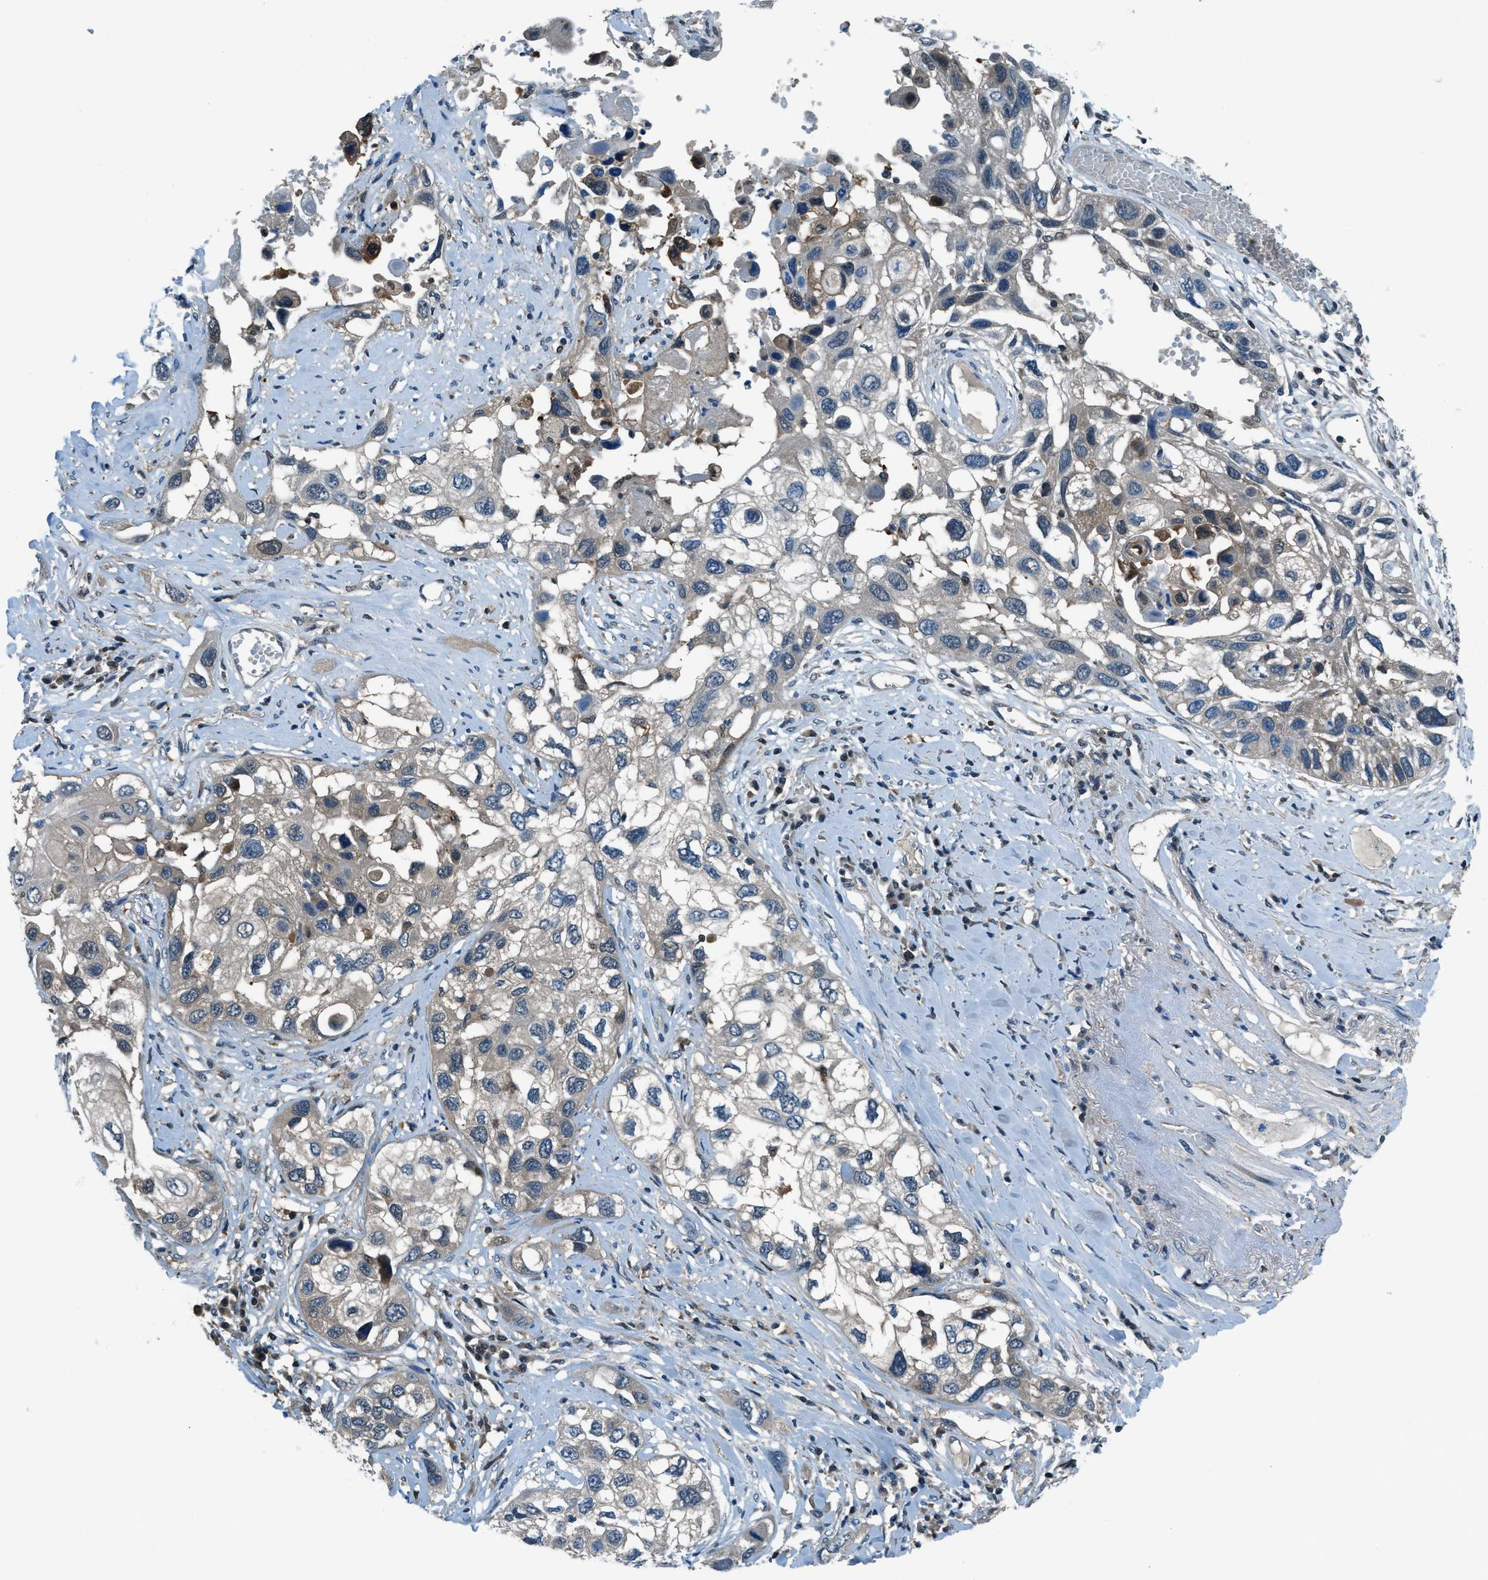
{"staining": {"intensity": "weak", "quantity": "<25%", "location": "cytoplasmic/membranous"}, "tissue": "lung cancer", "cell_type": "Tumor cells", "image_type": "cancer", "snomed": [{"axis": "morphology", "description": "Squamous cell carcinoma, NOS"}, {"axis": "topography", "description": "Lung"}], "caption": "Lung cancer stained for a protein using immunohistochemistry (IHC) exhibits no staining tumor cells.", "gene": "HEBP2", "patient": {"sex": "male", "age": 71}}